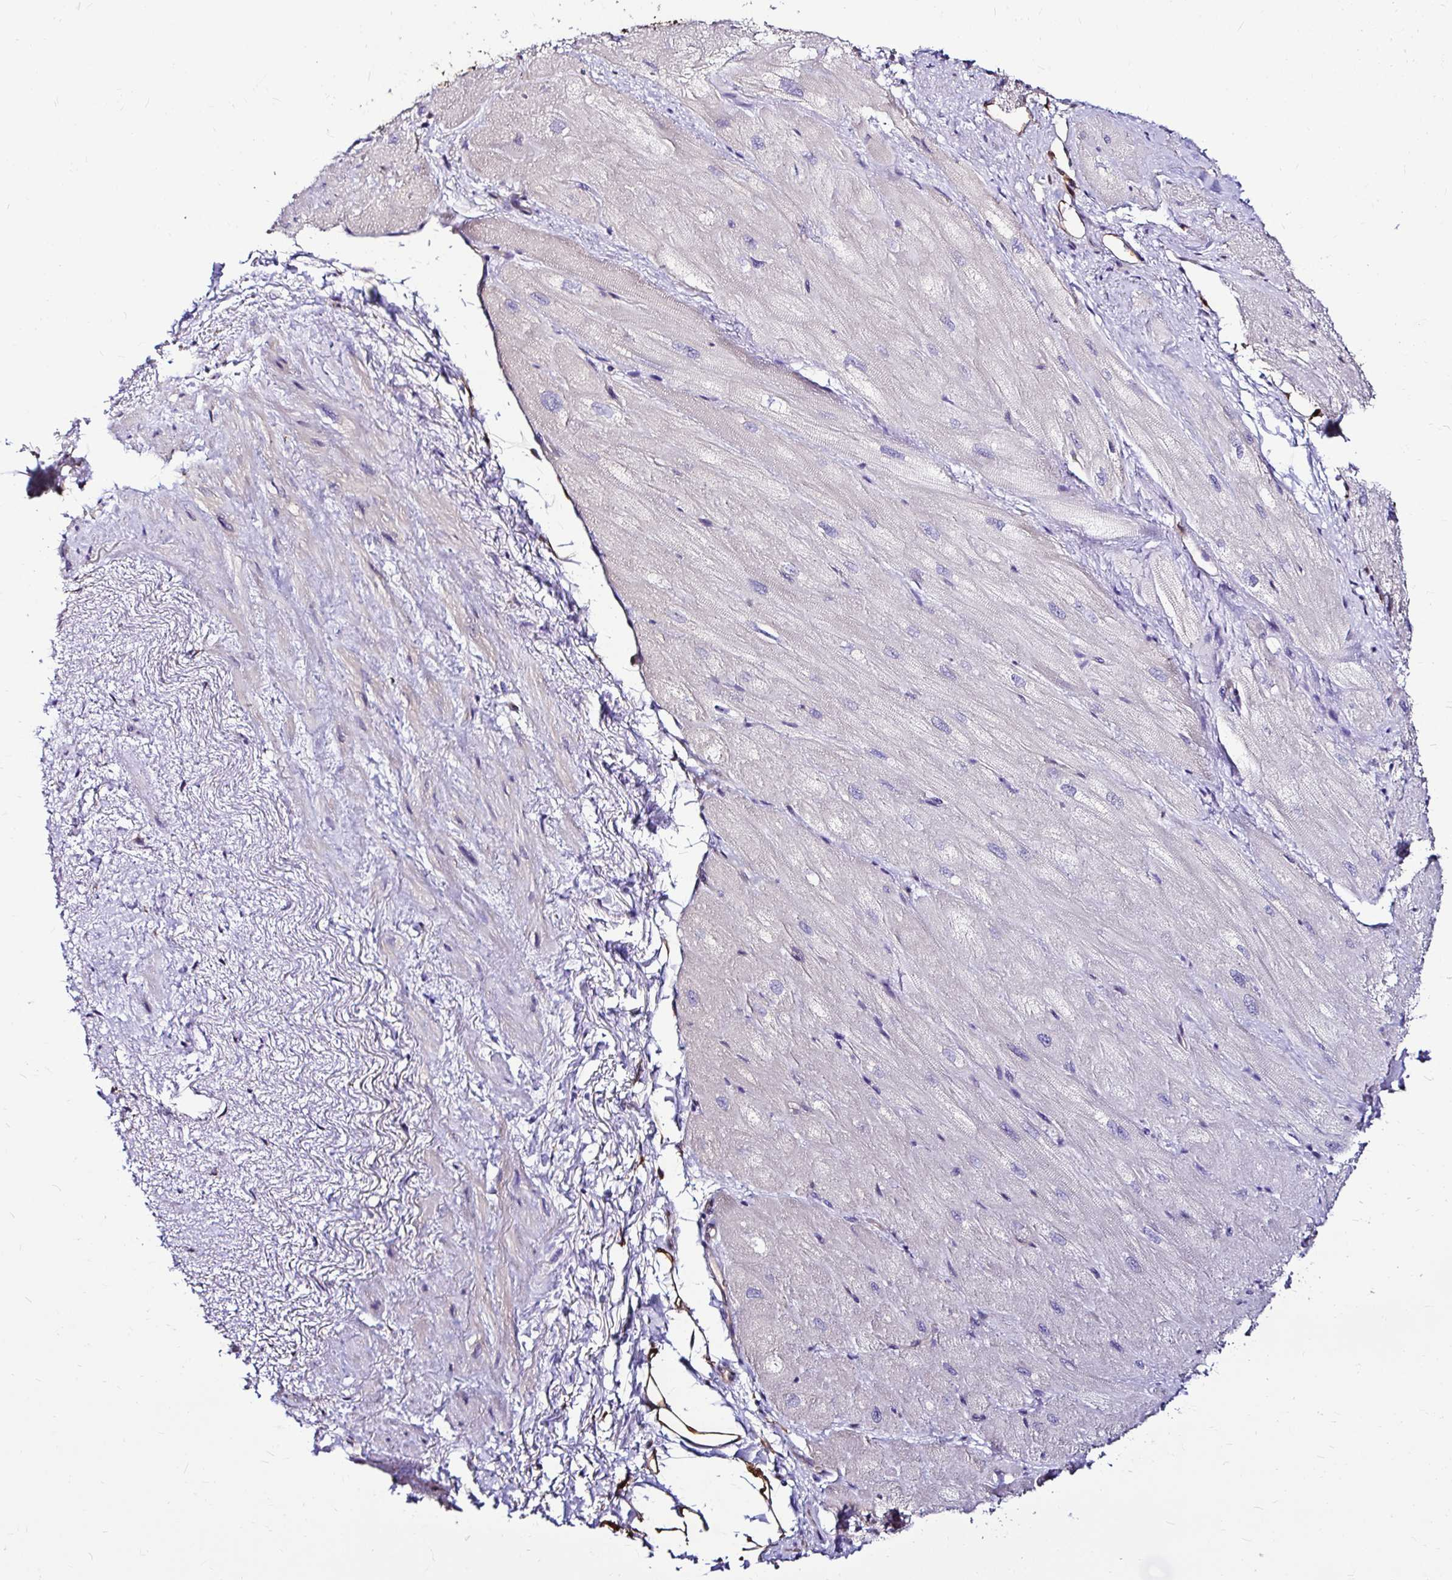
{"staining": {"intensity": "negative", "quantity": "none", "location": "none"}, "tissue": "heart muscle", "cell_type": "Cardiomyocytes", "image_type": "normal", "snomed": [{"axis": "morphology", "description": "Normal tissue, NOS"}, {"axis": "topography", "description": "Heart"}], "caption": "Immunohistochemical staining of normal human heart muscle shows no significant staining in cardiomyocytes. The staining is performed using DAB (3,3'-diaminobenzidine) brown chromogen with nuclei counter-stained in using hematoxylin.", "gene": "IDH1", "patient": {"sex": "male", "age": 62}}